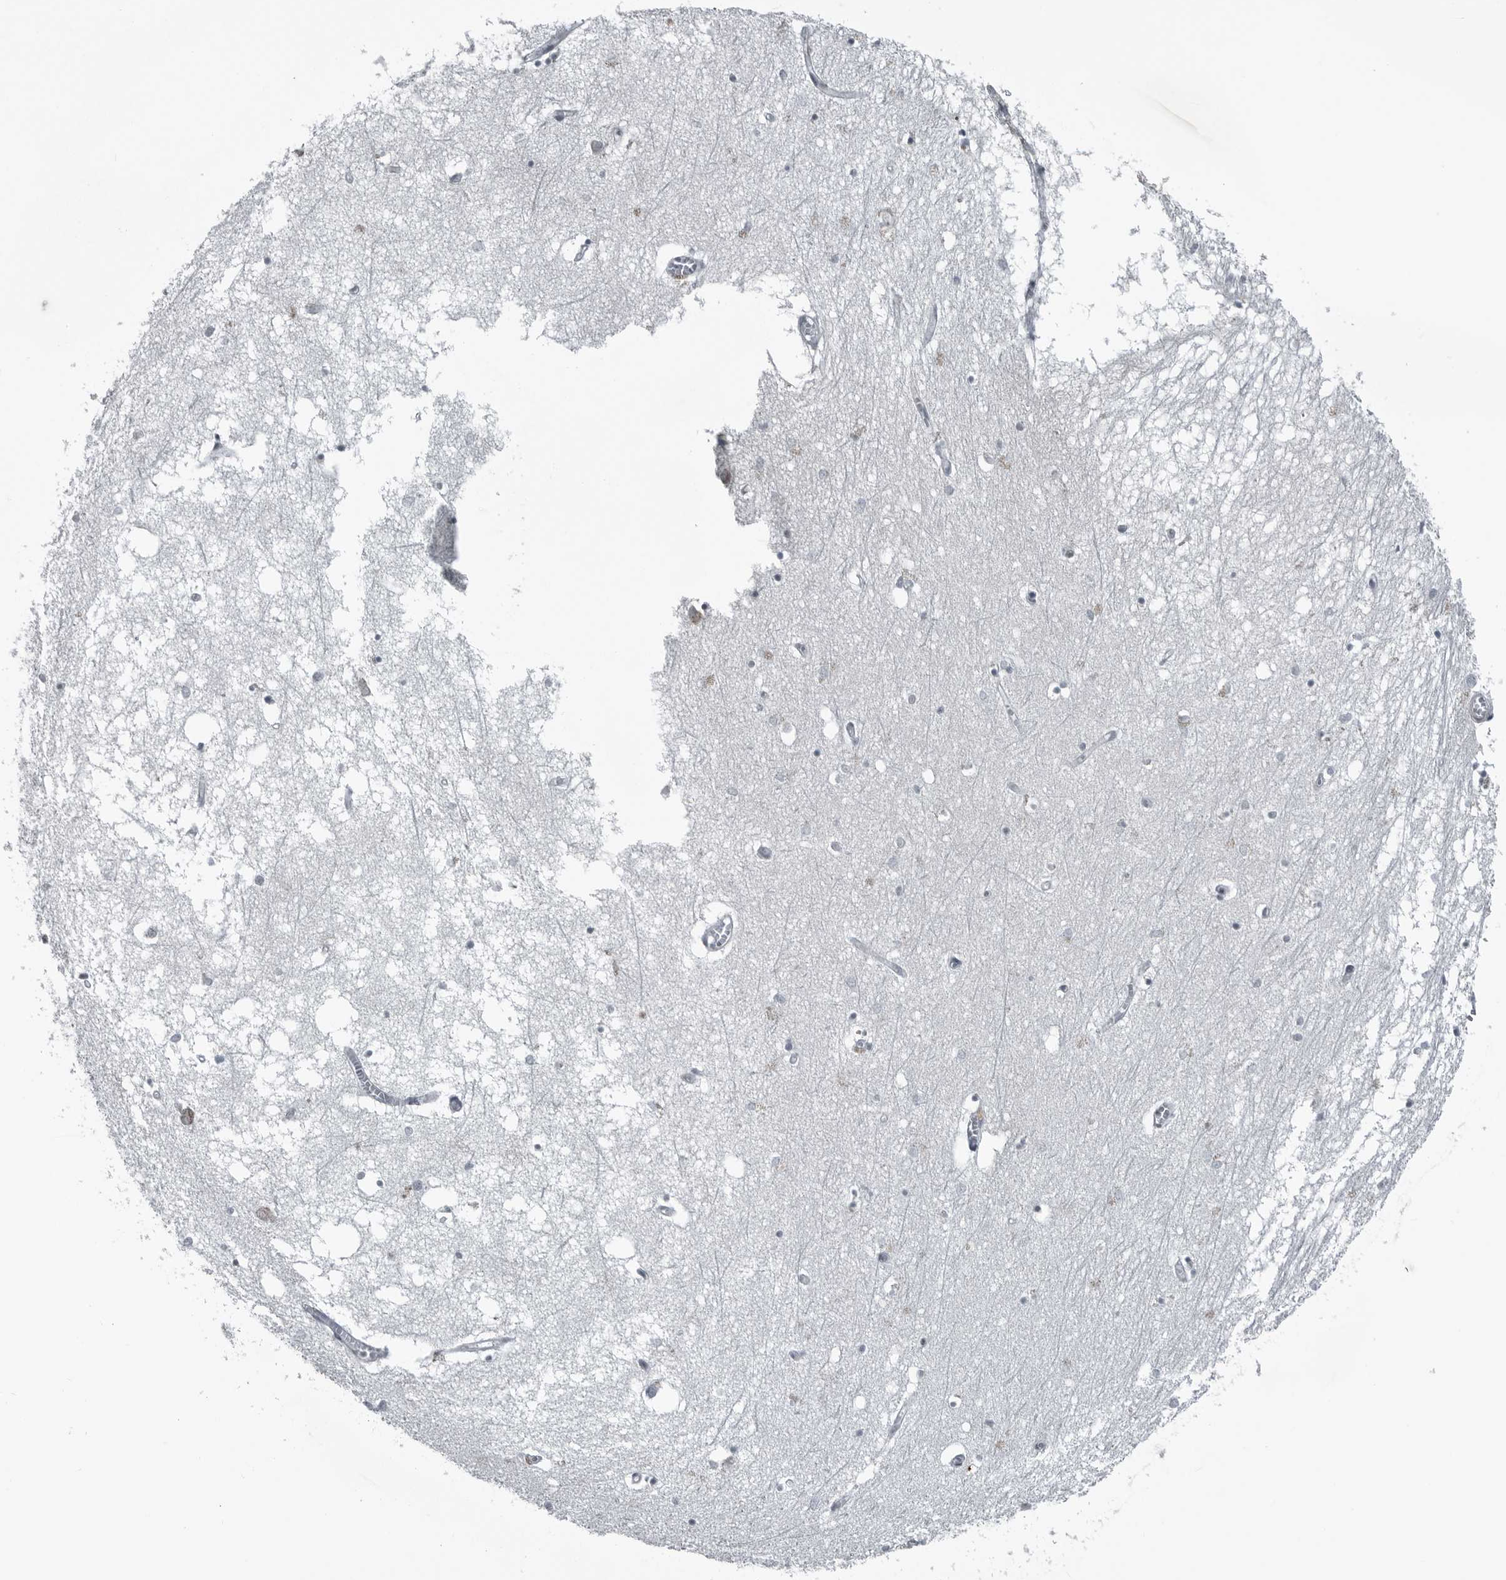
{"staining": {"intensity": "negative", "quantity": "none", "location": "none"}, "tissue": "hippocampus", "cell_type": "Glial cells", "image_type": "normal", "snomed": [{"axis": "morphology", "description": "Normal tissue, NOS"}, {"axis": "topography", "description": "Hippocampus"}], "caption": "IHC of normal human hippocampus demonstrates no positivity in glial cells.", "gene": "DNAAF11", "patient": {"sex": "male", "age": 70}}